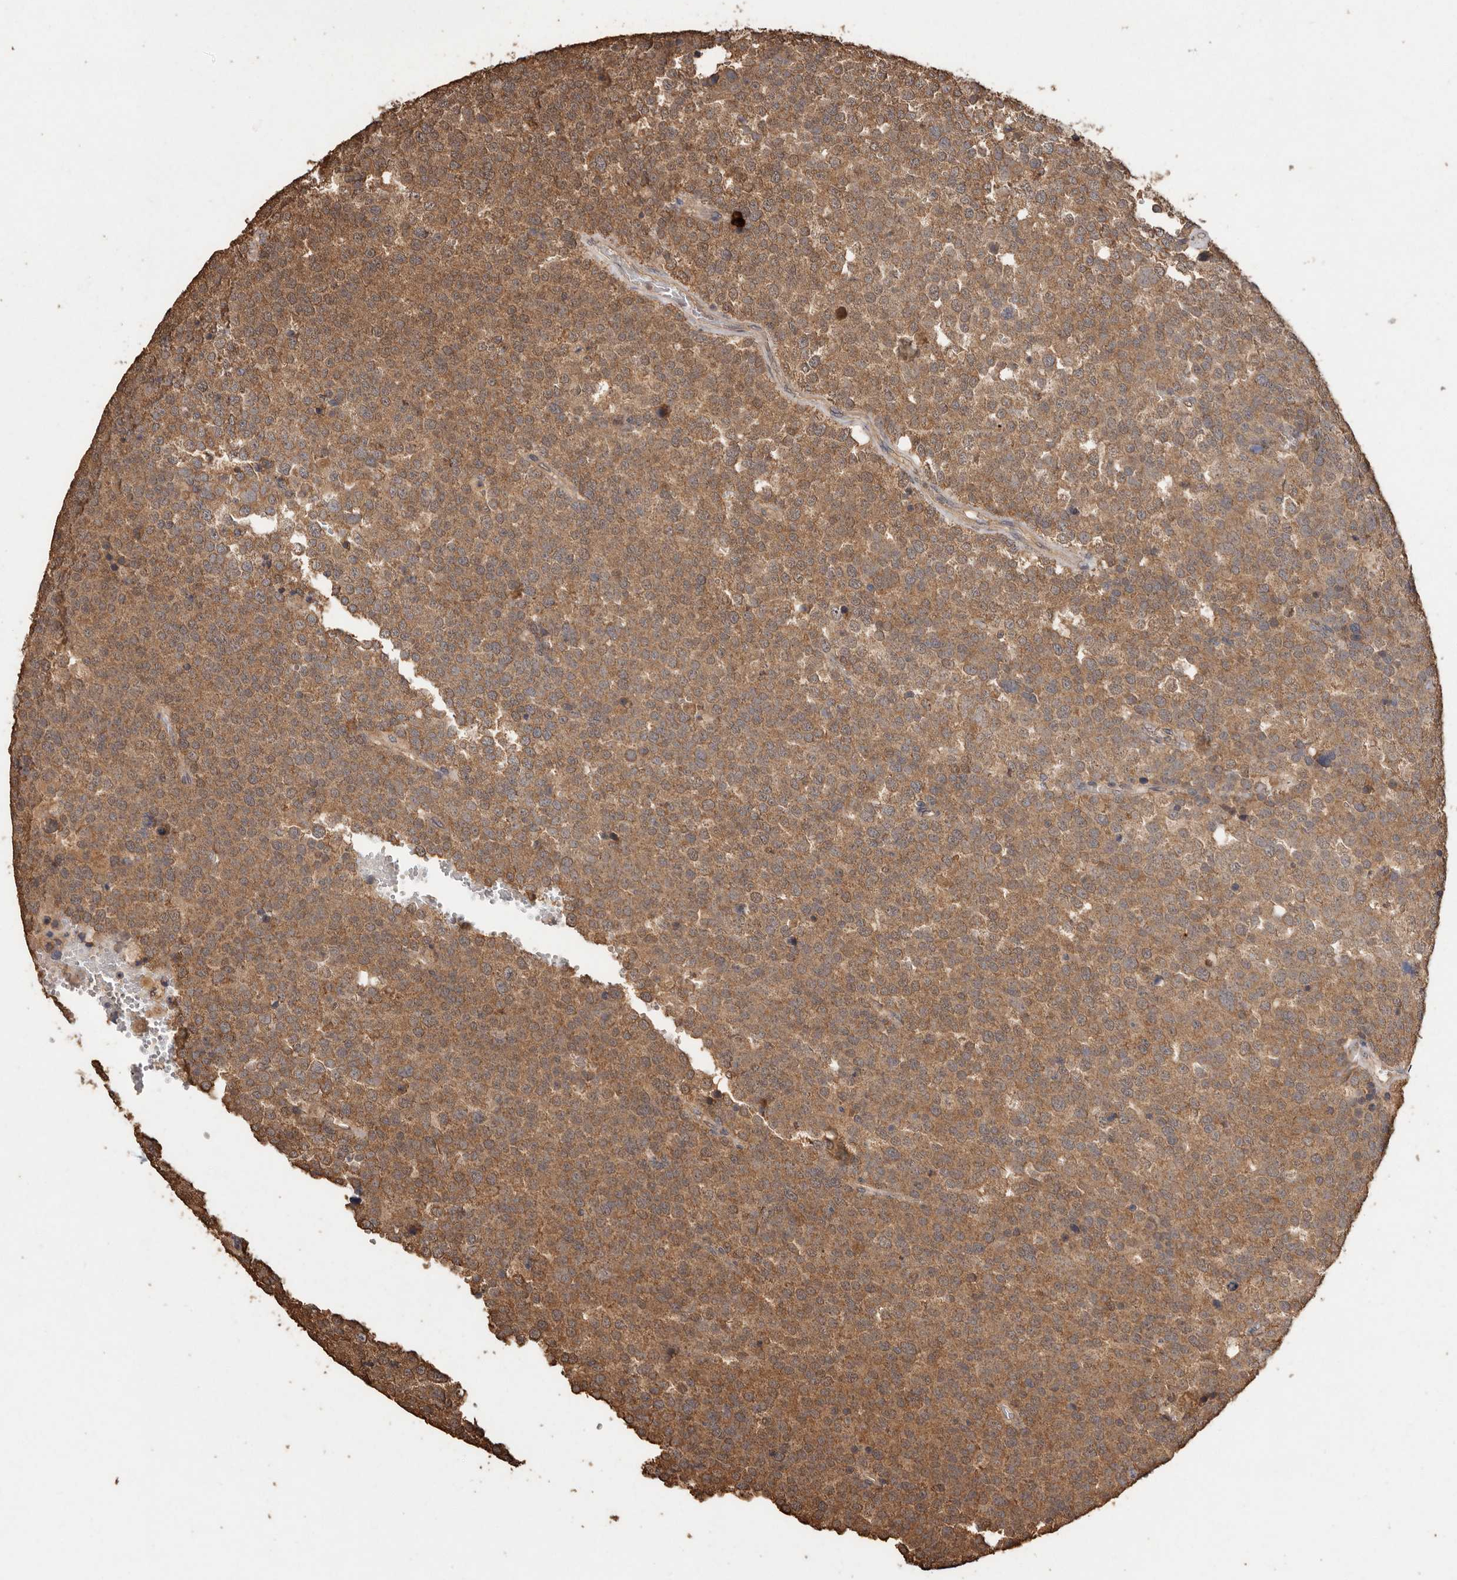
{"staining": {"intensity": "moderate", "quantity": ">75%", "location": "cytoplasmic/membranous"}, "tissue": "testis cancer", "cell_type": "Tumor cells", "image_type": "cancer", "snomed": [{"axis": "morphology", "description": "Seminoma, NOS"}, {"axis": "topography", "description": "Testis"}], "caption": "Seminoma (testis) stained with a protein marker exhibits moderate staining in tumor cells.", "gene": "RWDD1", "patient": {"sex": "male", "age": 71}}